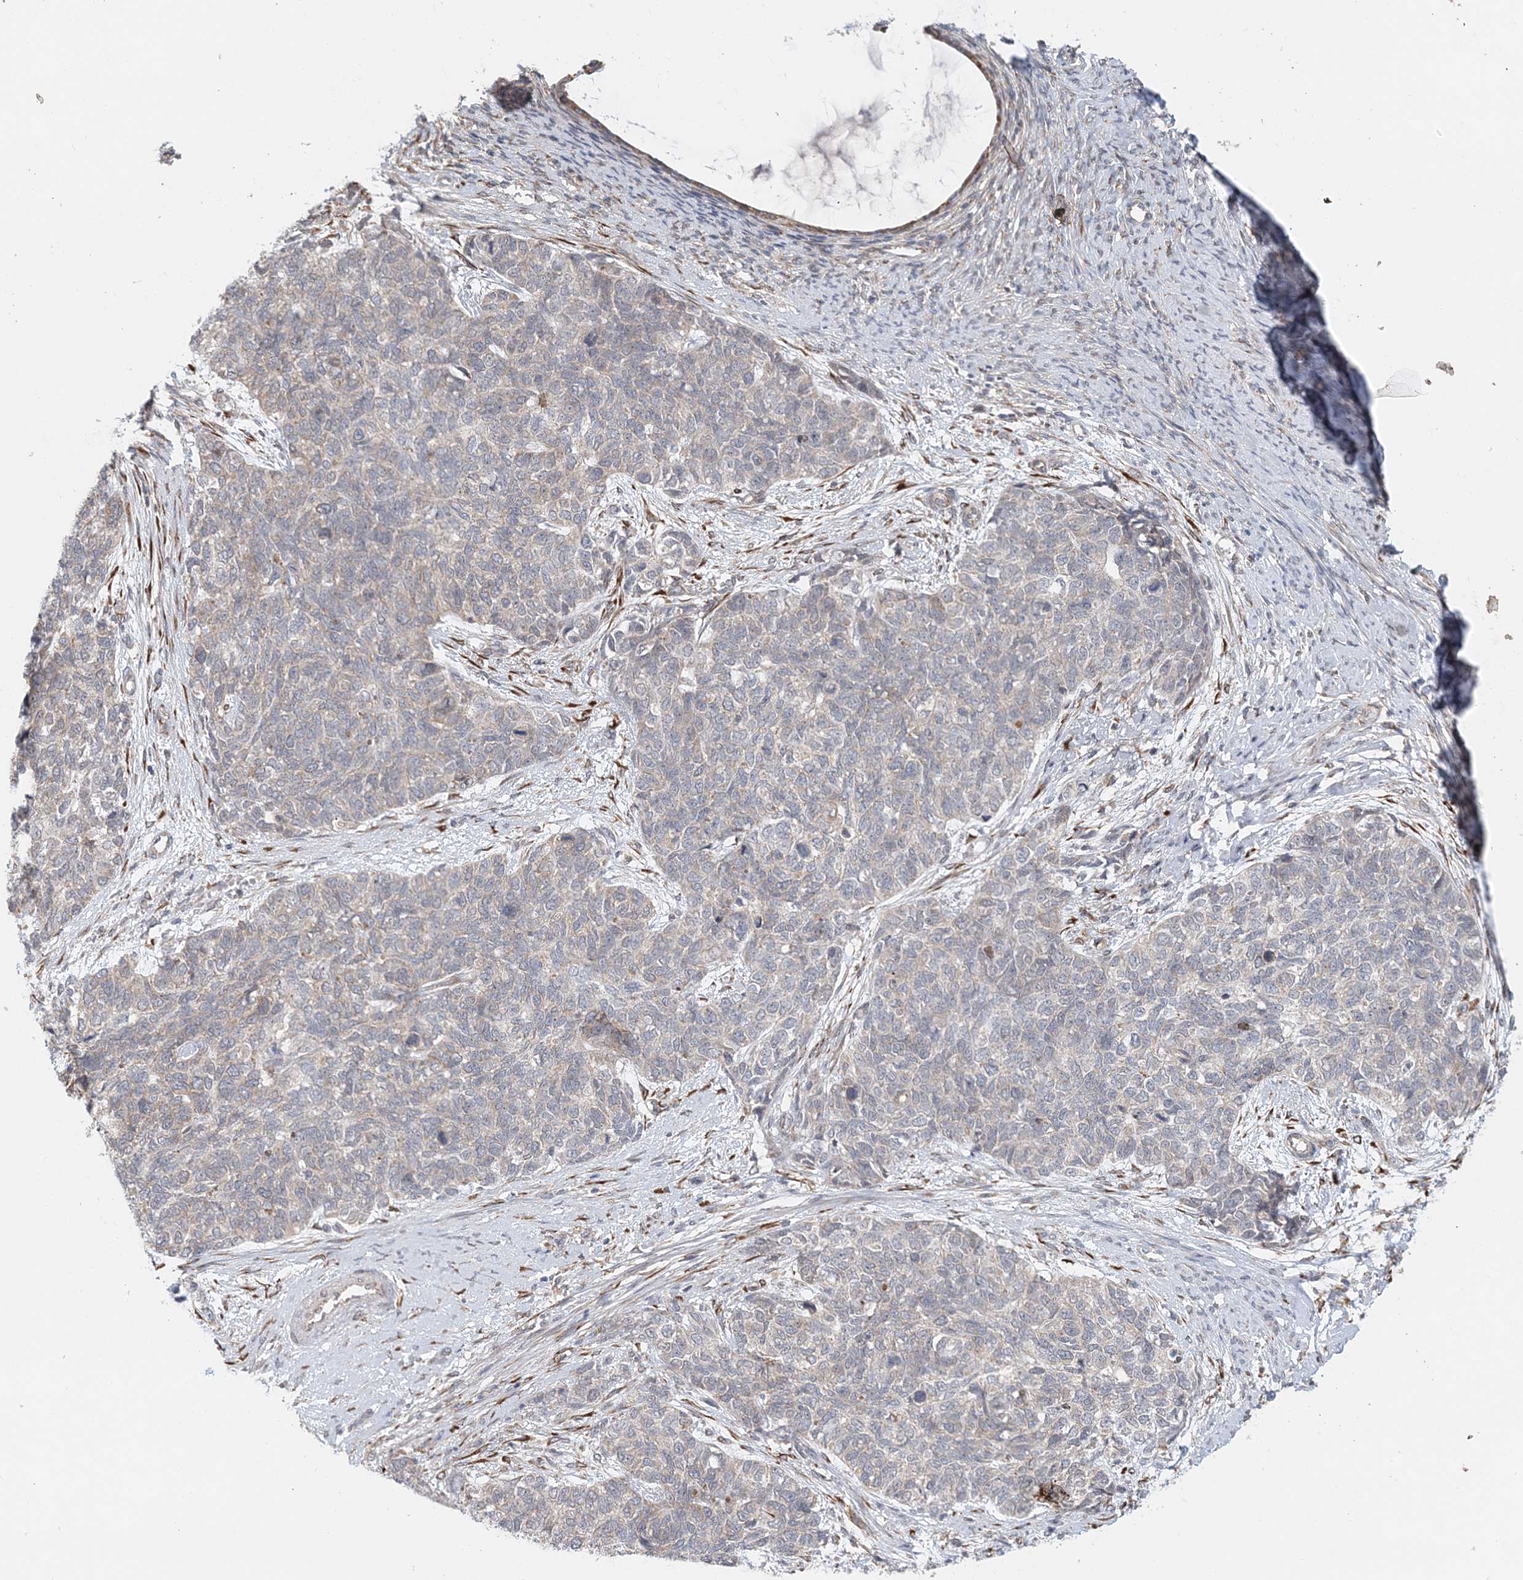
{"staining": {"intensity": "negative", "quantity": "none", "location": "none"}, "tissue": "cervical cancer", "cell_type": "Tumor cells", "image_type": "cancer", "snomed": [{"axis": "morphology", "description": "Squamous cell carcinoma, NOS"}, {"axis": "topography", "description": "Cervix"}], "caption": "A photomicrograph of squamous cell carcinoma (cervical) stained for a protein exhibits no brown staining in tumor cells.", "gene": "PCYOX1L", "patient": {"sex": "female", "age": 63}}